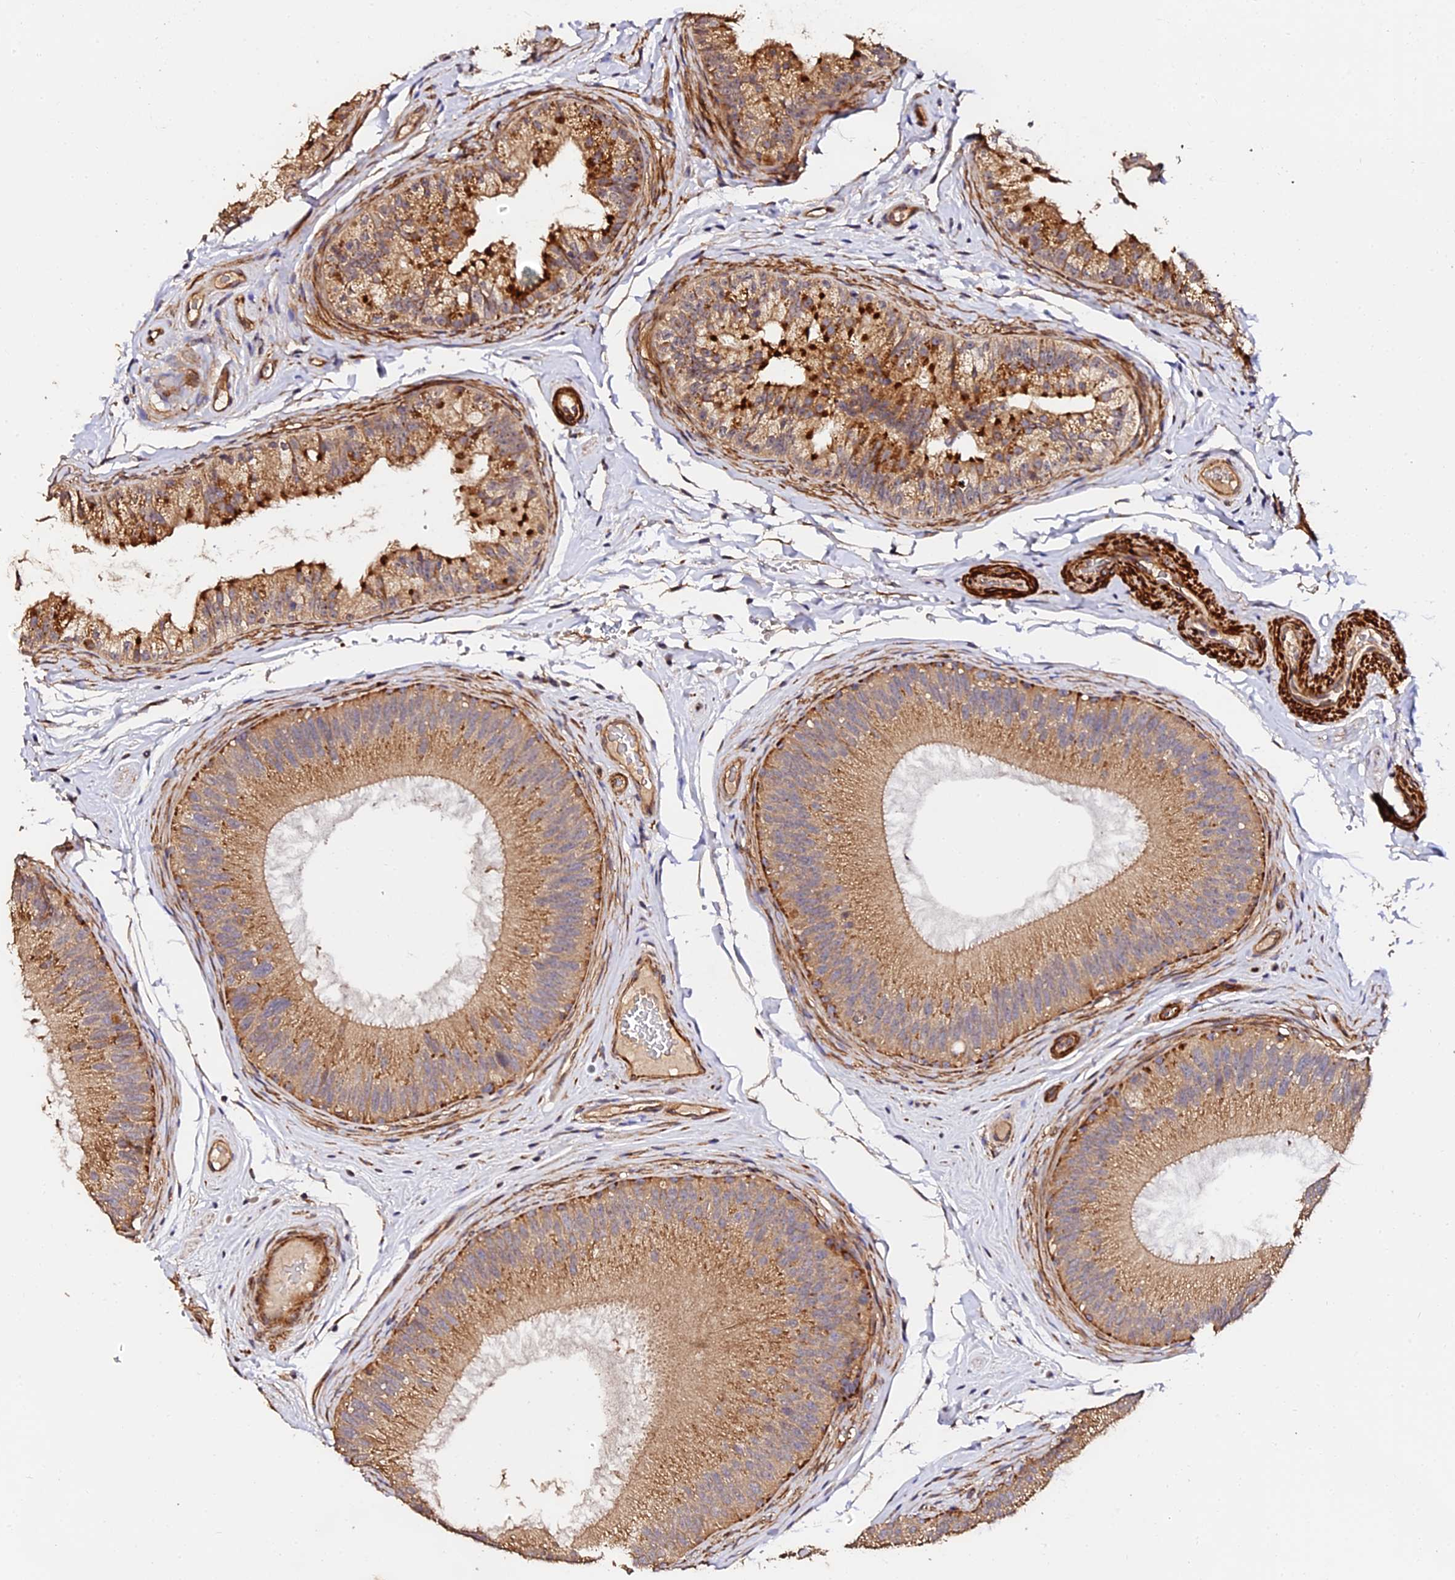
{"staining": {"intensity": "moderate", "quantity": ">75%", "location": "cytoplasmic/membranous"}, "tissue": "epididymis", "cell_type": "Glandular cells", "image_type": "normal", "snomed": [{"axis": "morphology", "description": "Normal tissue, NOS"}, {"axis": "topography", "description": "Epididymis"}], "caption": "A micrograph showing moderate cytoplasmic/membranous positivity in approximately >75% of glandular cells in normal epididymis, as visualized by brown immunohistochemical staining.", "gene": "TDO2", "patient": {"sex": "male", "age": 45}}